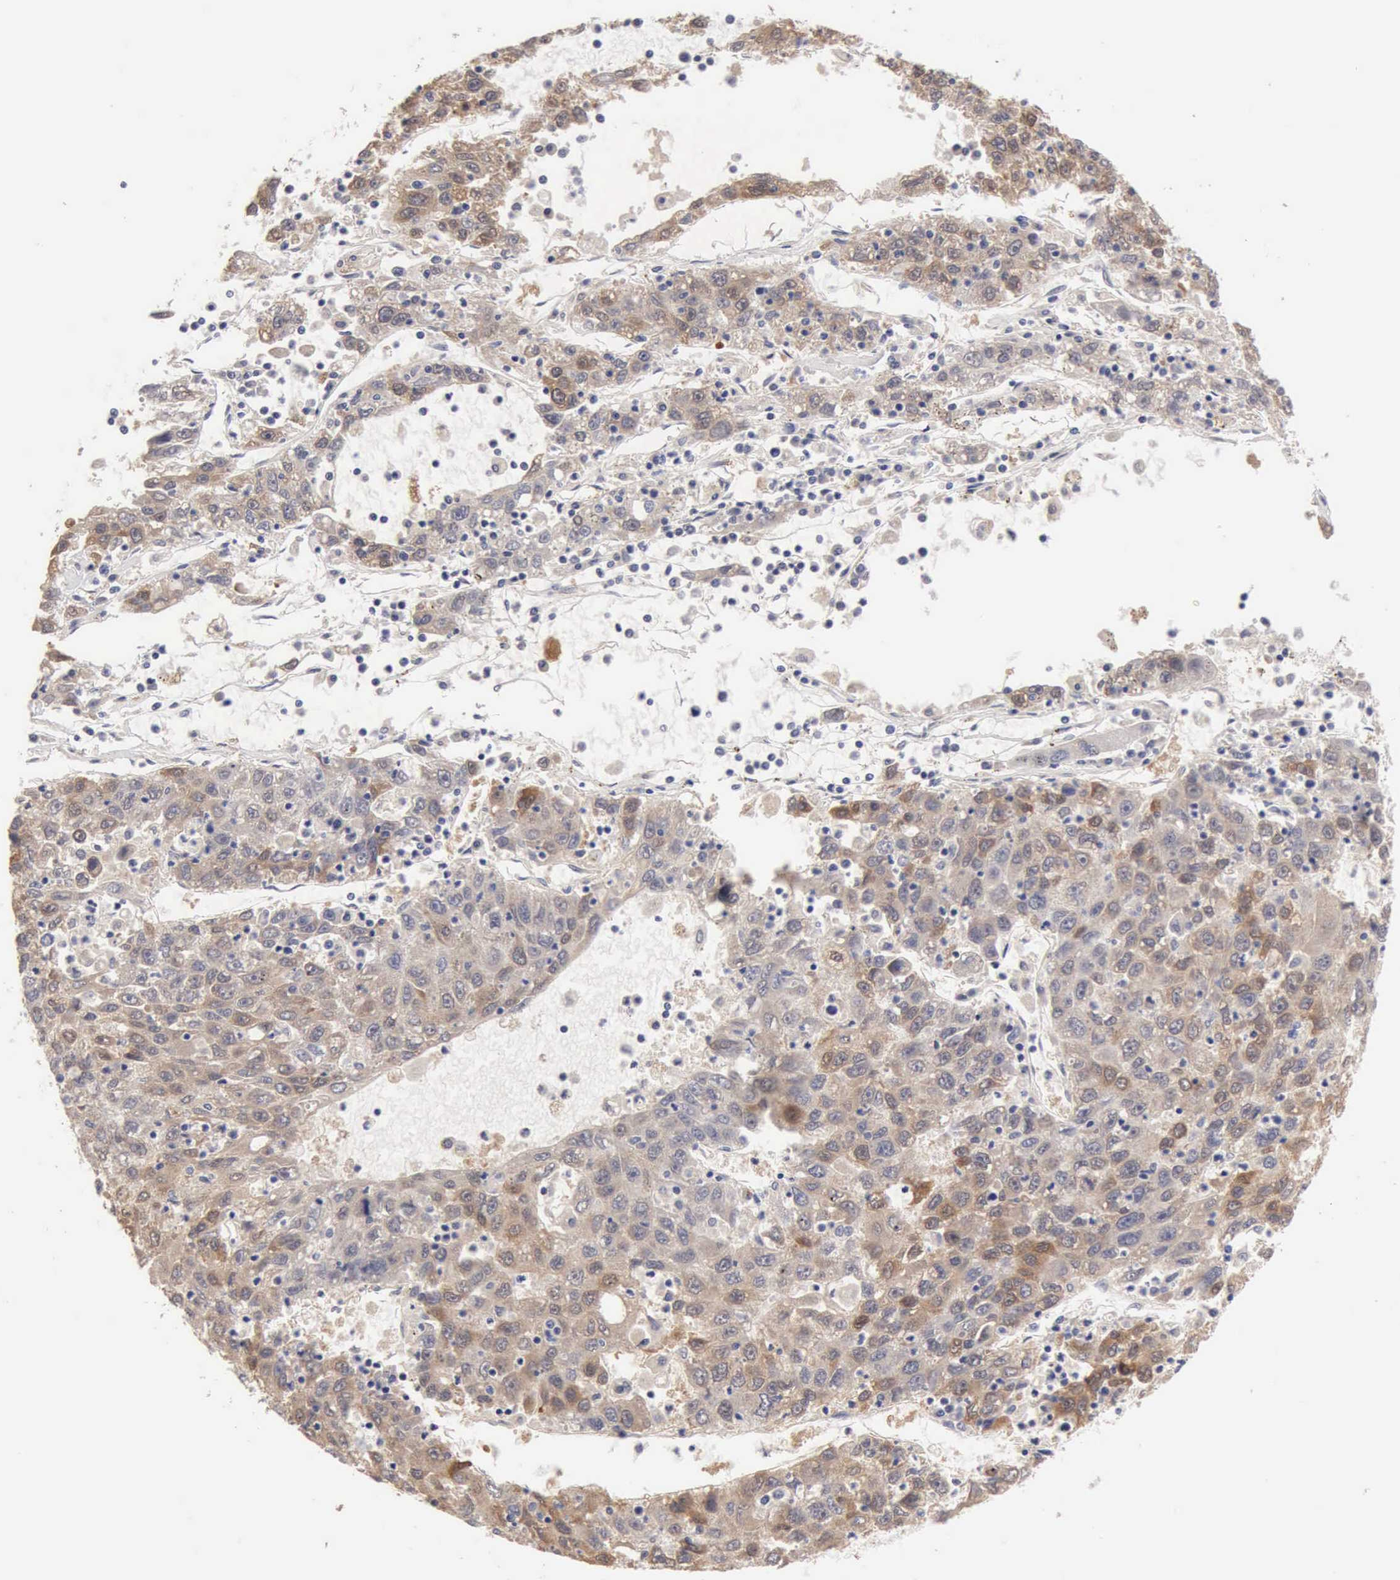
{"staining": {"intensity": "weak", "quantity": ">75%", "location": "cytoplasmic/membranous"}, "tissue": "liver cancer", "cell_type": "Tumor cells", "image_type": "cancer", "snomed": [{"axis": "morphology", "description": "Carcinoma, Hepatocellular, NOS"}, {"axis": "topography", "description": "Liver"}], "caption": "Liver cancer (hepatocellular carcinoma) stained with immunohistochemistry shows weak cytoplasmic/membranous positivity in about >75% of tumor cells.", "gene": "PTGR2", "patient": {"sex": "male", "age": 49}}